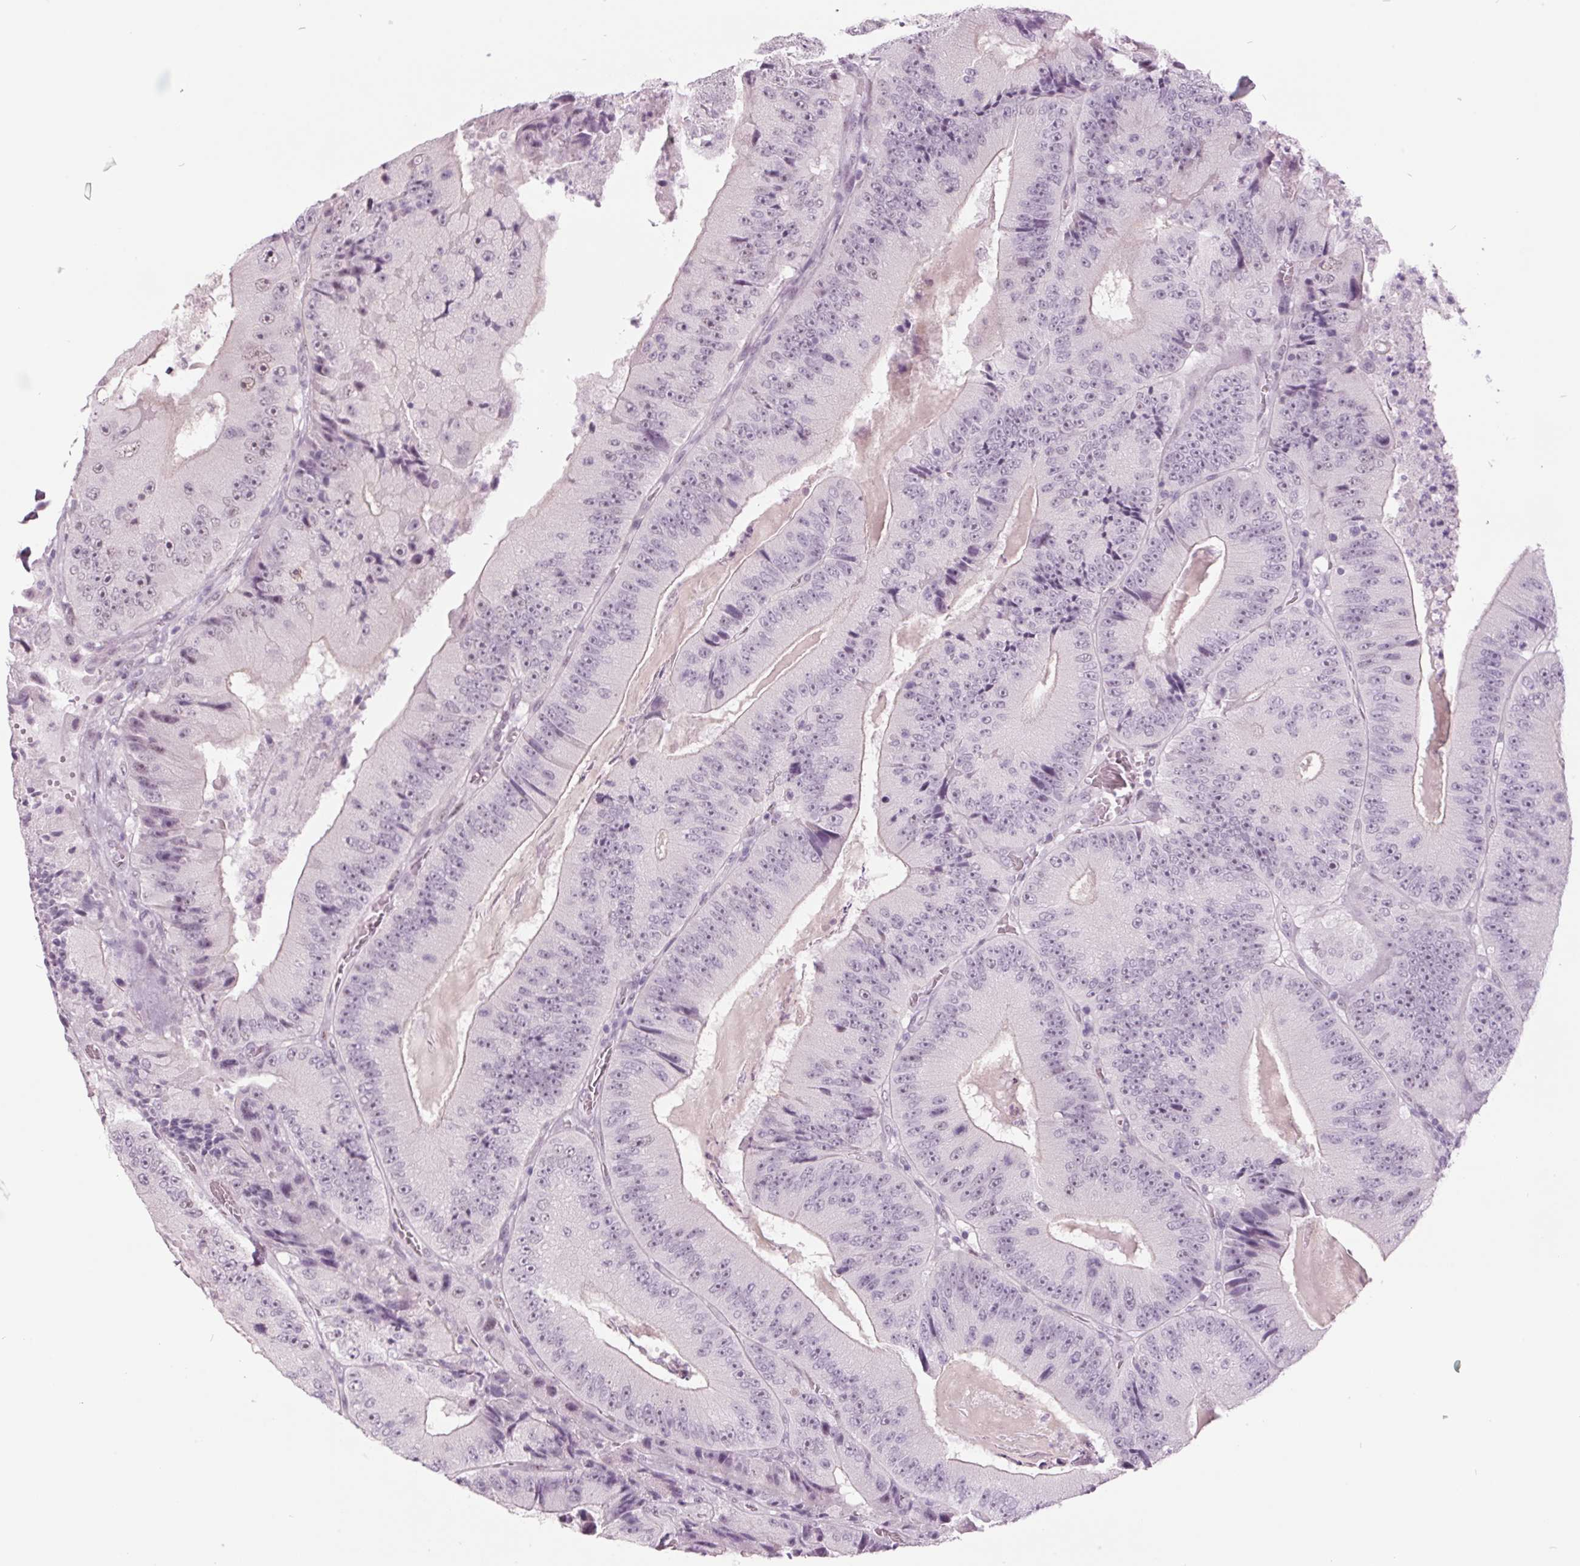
{"staining": {"intensity": "negative", "quantity": "none", "location": "none"}, "tissue": "colorectal cancer", "cell_type": "Tumor cells", "image_type": "cancer", "snomed": [{"axis": "morphology", "description": "Adenocarcinoma, NOS"}, {"axis": "topography", "description": "Colon"}], "caption": "Protein analysis of colorectal cancer (adenocarcinoma) reveals no significant positivity in tumor cells.", "gene": "ODAD2", "patient": {"sex": "female", "age": 86}}